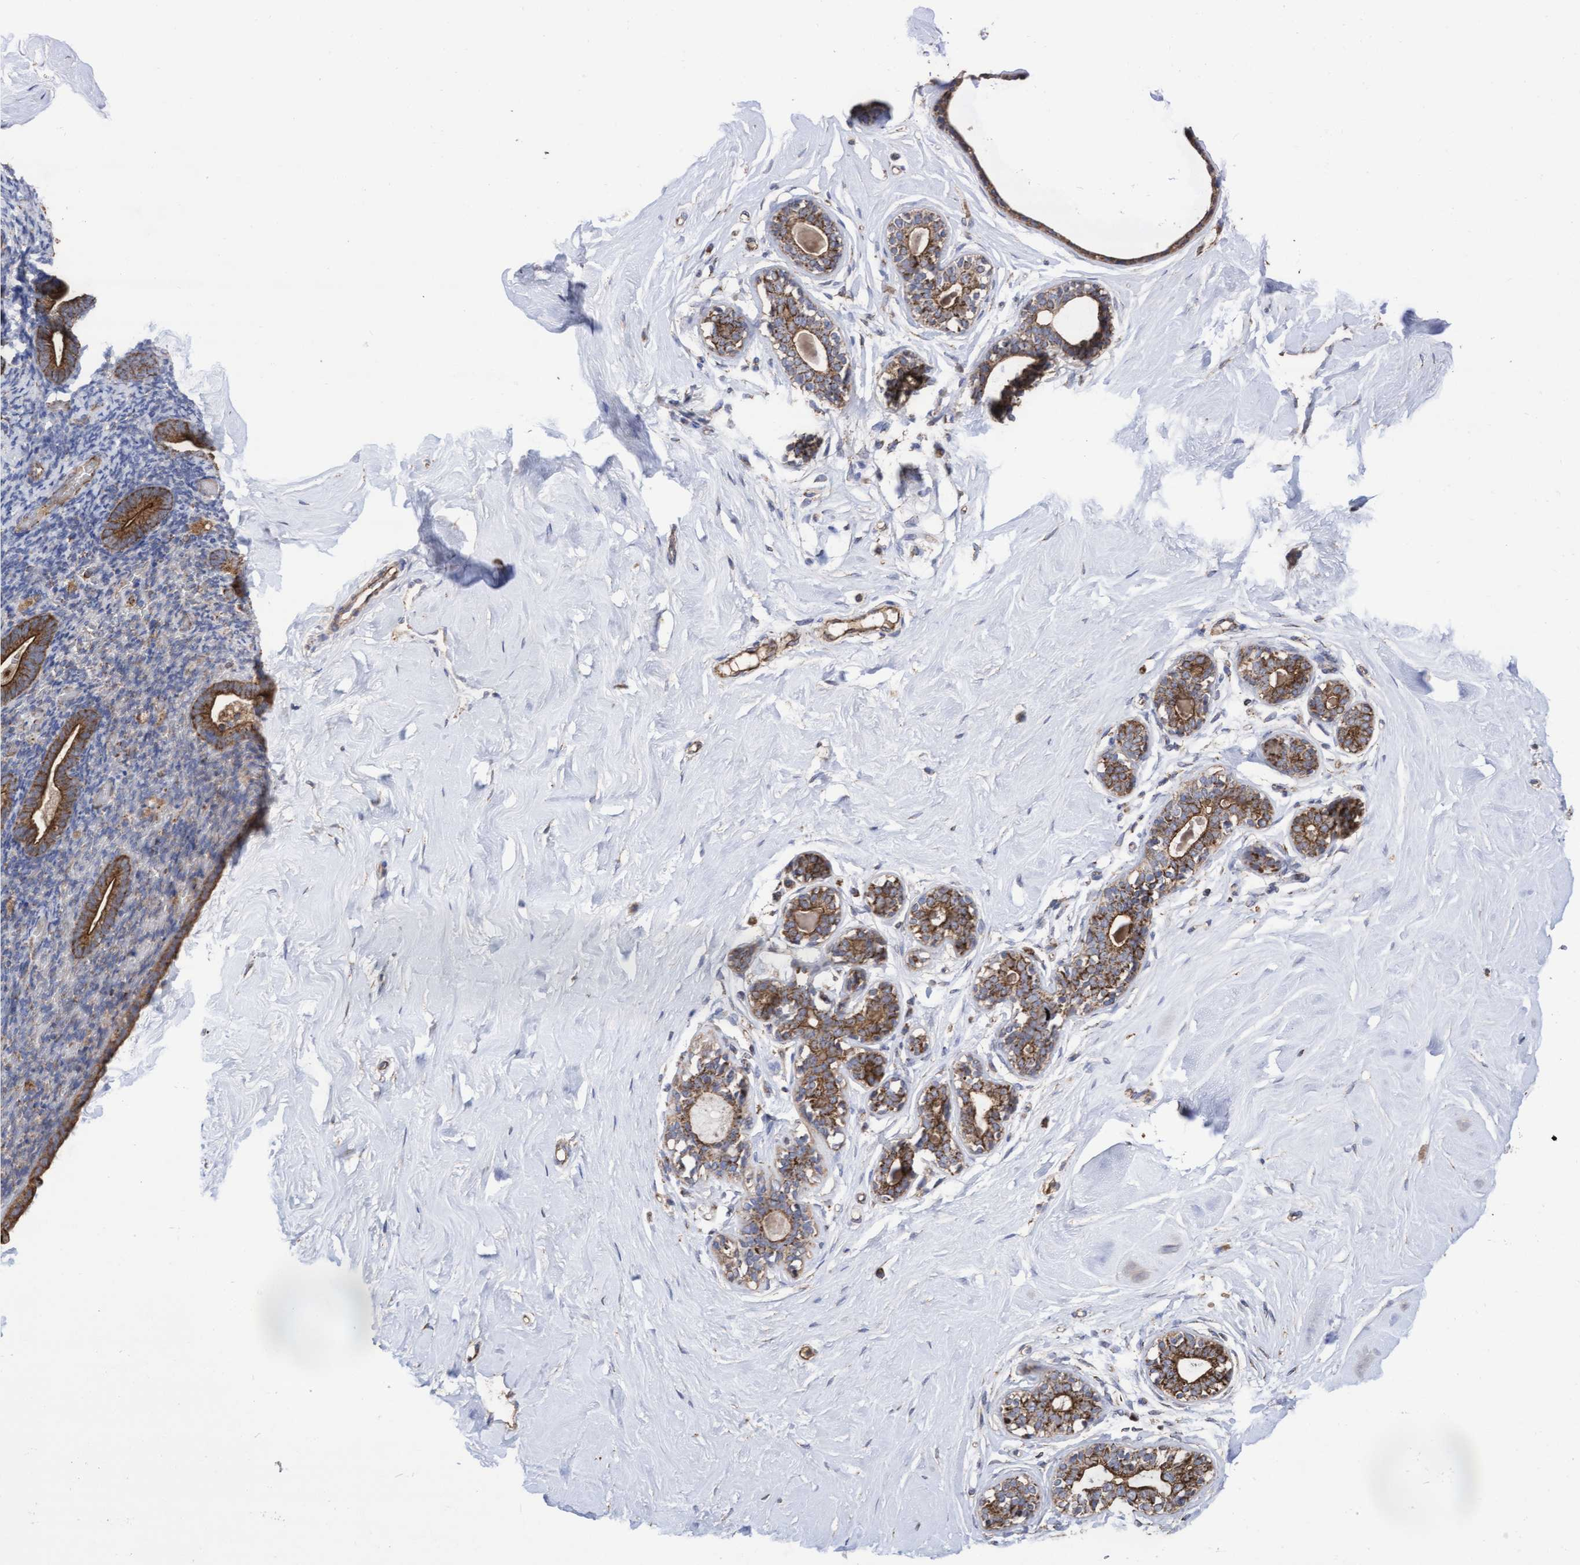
{"staining": {"intensity": "negative", "quantity": "none", "location": "none"}, "tissue": "breast", "cell_type": "Adipocytes", "image_type": "normal", "snomed": [{"axis": "morphology", "description": "Normal tissue, NOS"}, {"axis": "topography", "description": "Breast"}], "caption": "High power microscopy histopathology image of an immunohistochemistry photomicrograph of benign breast, revealing no significant expression in adipocytes.", "gene": "COBL", "patient": {"sex": "female", "age": 23}}